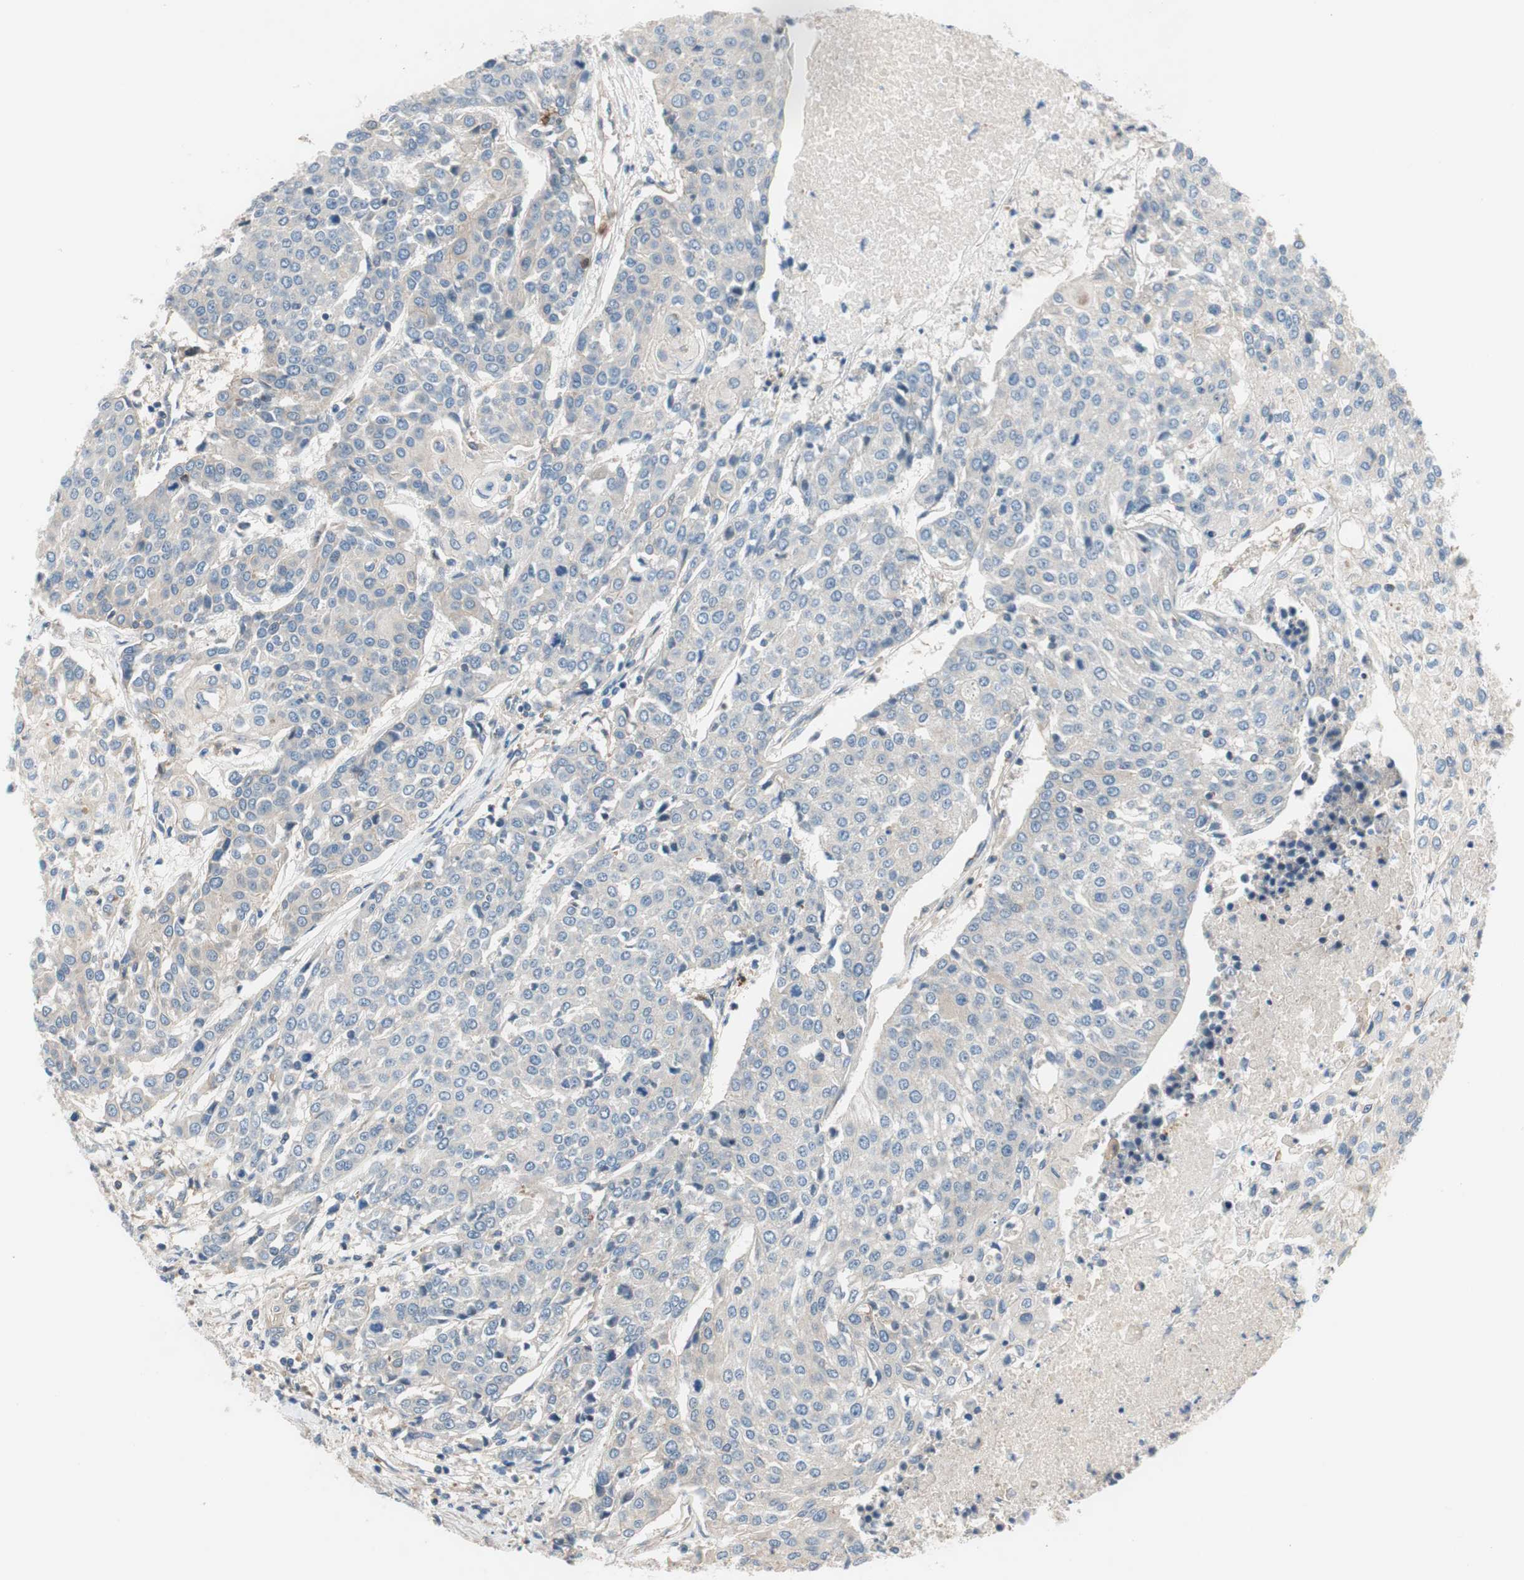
{"staining": {"intensity": "negative", "quantity": "none", "location": "none"}, "tissue": "urothelial cancer", "cell_type": "Tumor cells", "image_type": "cancer", "snomed": [{"axis": "morphology", "description": "Urothelial carcinoma, High grade"}, {"axis": "topography", "description": "Urinary bladder"}], "caption": "Immunohistochemistry (IHC) image of neoplastic tissue: human urothelial cancer stained with DAB (3,3'-diaminobenzidine) reveals no significant protein staining in tumor cells.", "gene": "CALML3", "patient": {"sex": "female", "age": 85}}